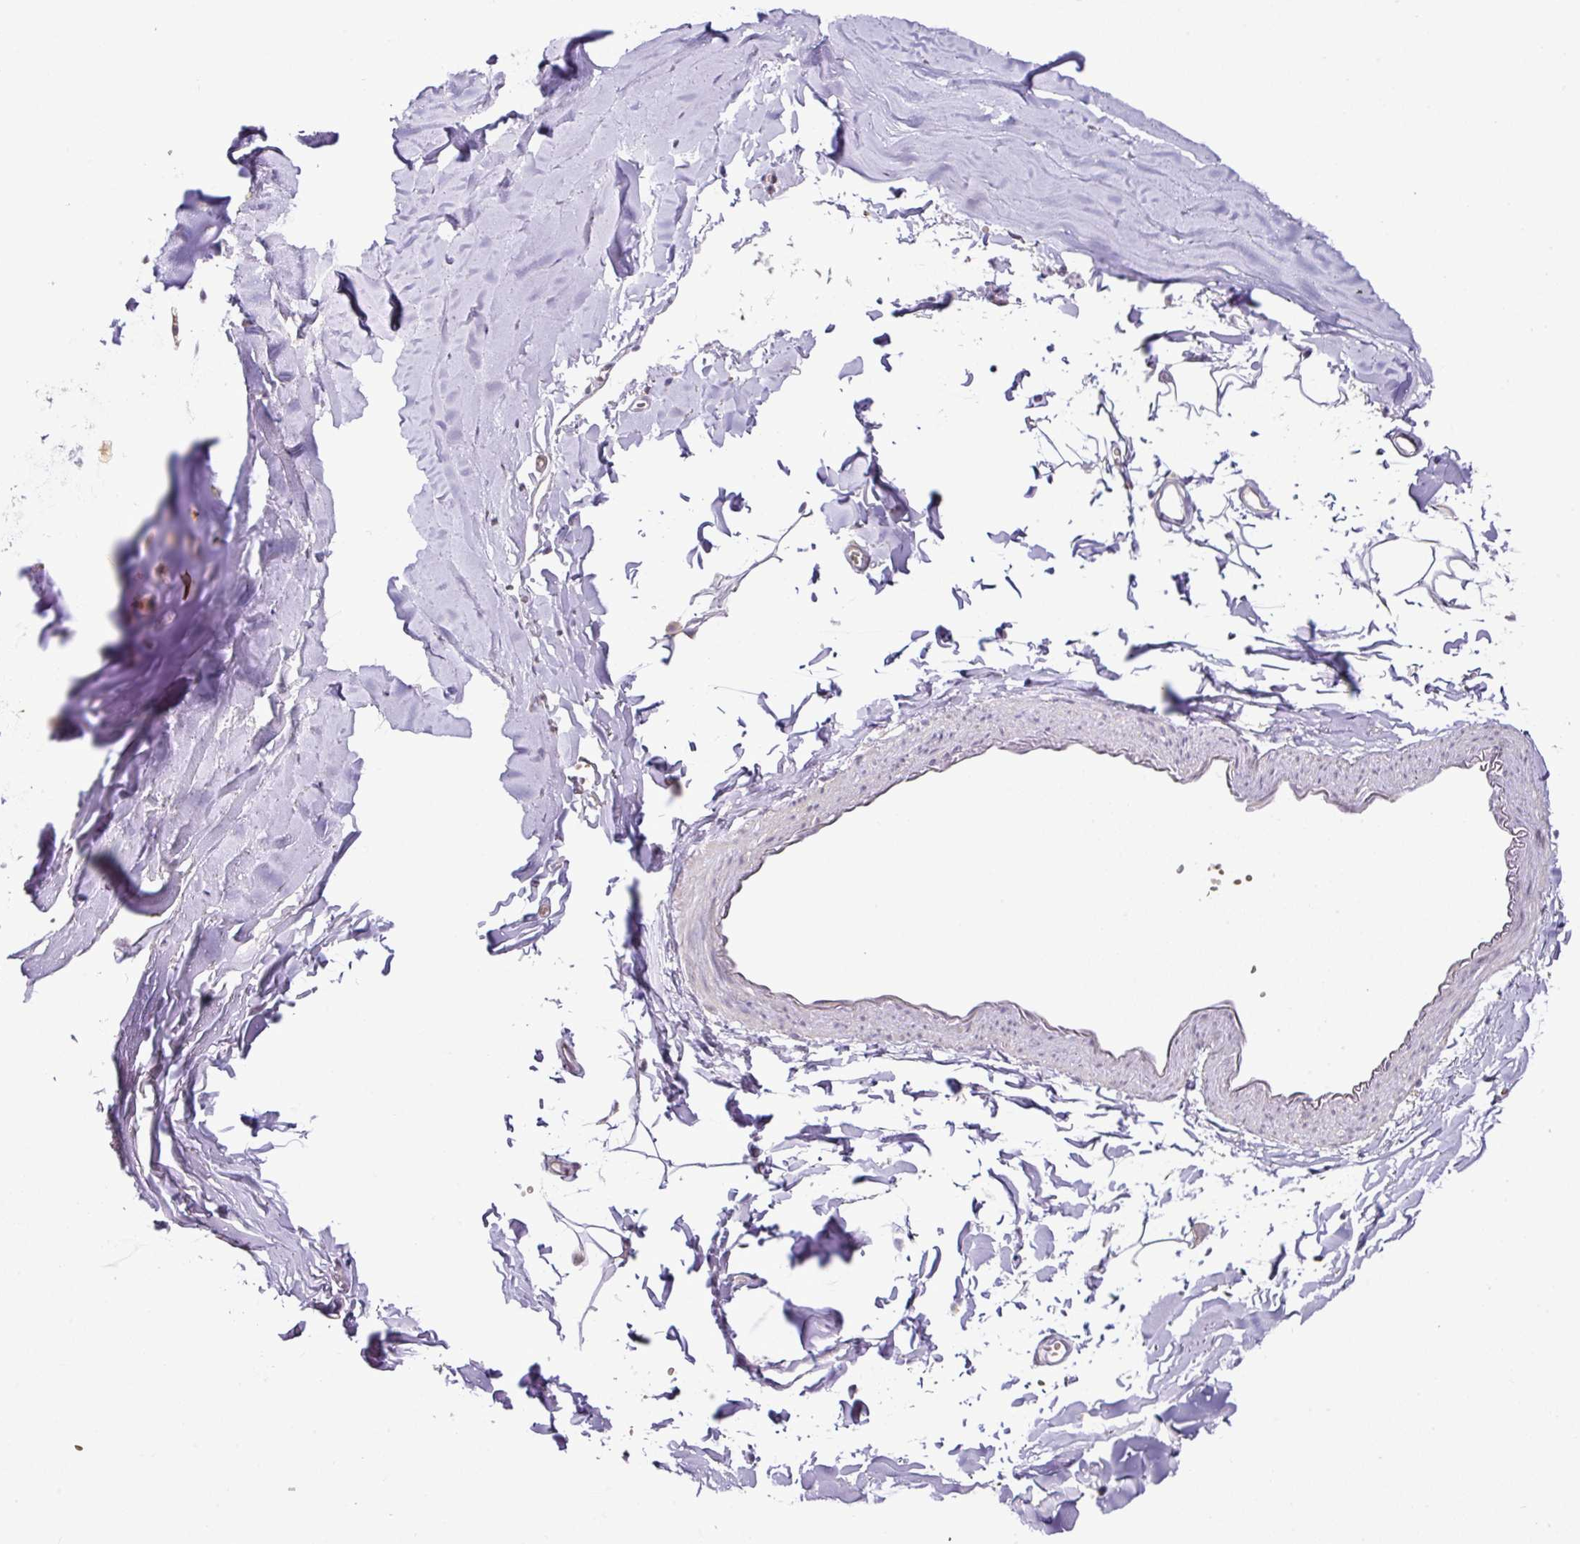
{"staining": {"intensity": "negative", "quantity": "none", "location": "none"}, "tissue": "adipose tissue", "cell_type": "Adipocytes", "image_type": "normal", "snomed": [{"axis": "morphology", "description": "Normal tissue, NOS"}, {"axis": "topography", "description": "Cartilage tissue"}, {"axis": "topography", "description": "Bronchus"}, {"axis": "topography", "description": "Peripheral nerve tissue"}], "caption": "Immunohistochemistry of benign adipose tissue demonstrates no expression in adipocytes. (Immunohistochemistry (ihc), brightfield microscopy, high magnification).", "gene": "PARP2", "patient": {"sex": "female", "age": 59}}